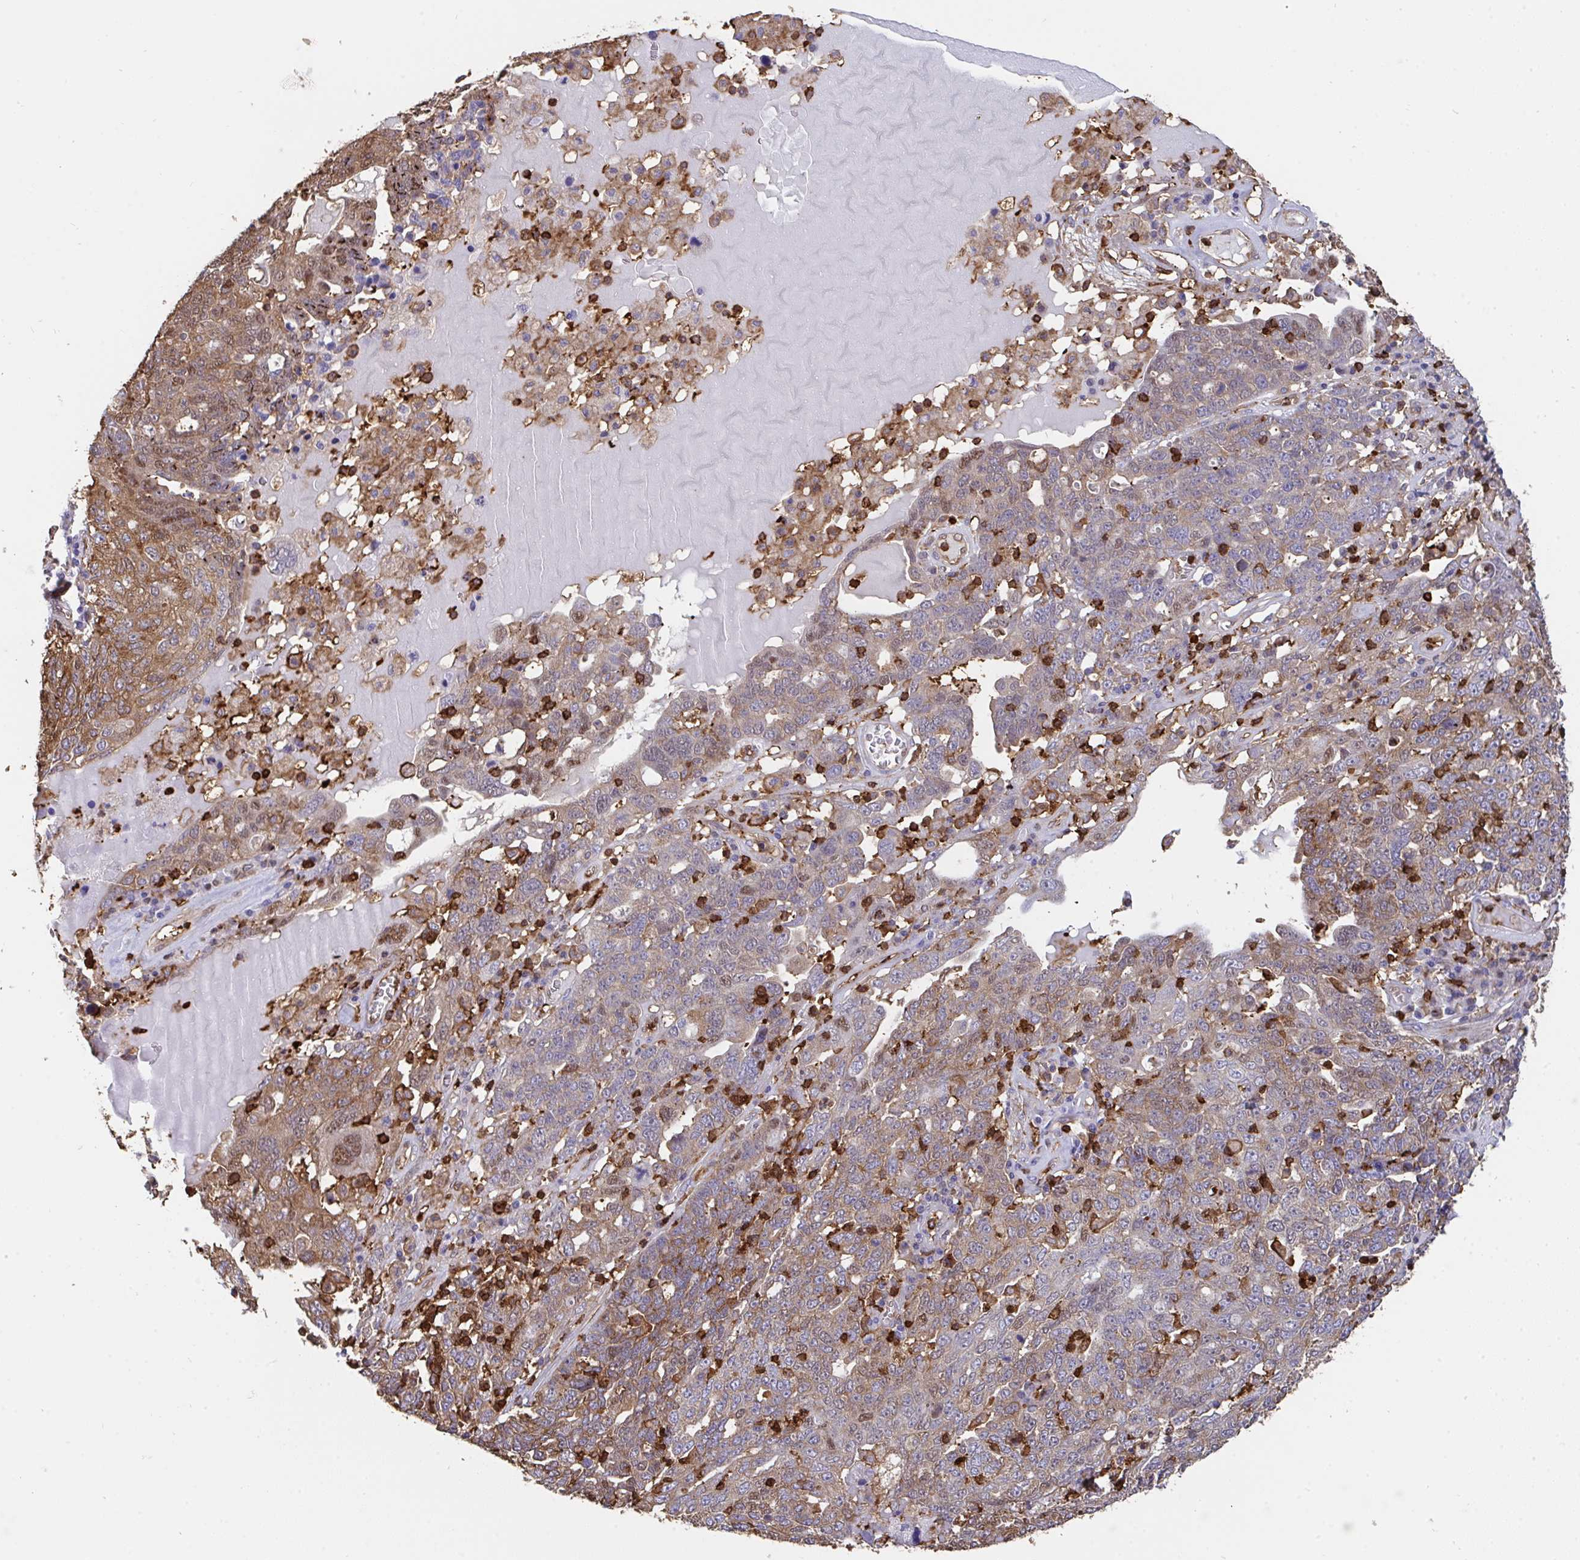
{"staining": {"intensity": "moderate", "quantity": "25%-75%", "location": "cytoplasmic/membranous"}, "tissue": "ovarian cancer", "cell_type": "Tumor cells", "image_type": "cancer", "snomed": [{"axis": "morphology", "description": "Carcinoma, endometroid"}, {"axis": "topography", "description": "Ovary"}], "caption": "The photomicrograph displays staining of endometroid carcinoma (ovarian), revealing moderate cytoplasmic/membranous protein staining (brown color) within tumor cells.", "gene": "CFL1", "patient": {"sex": "female", "age": 62}}